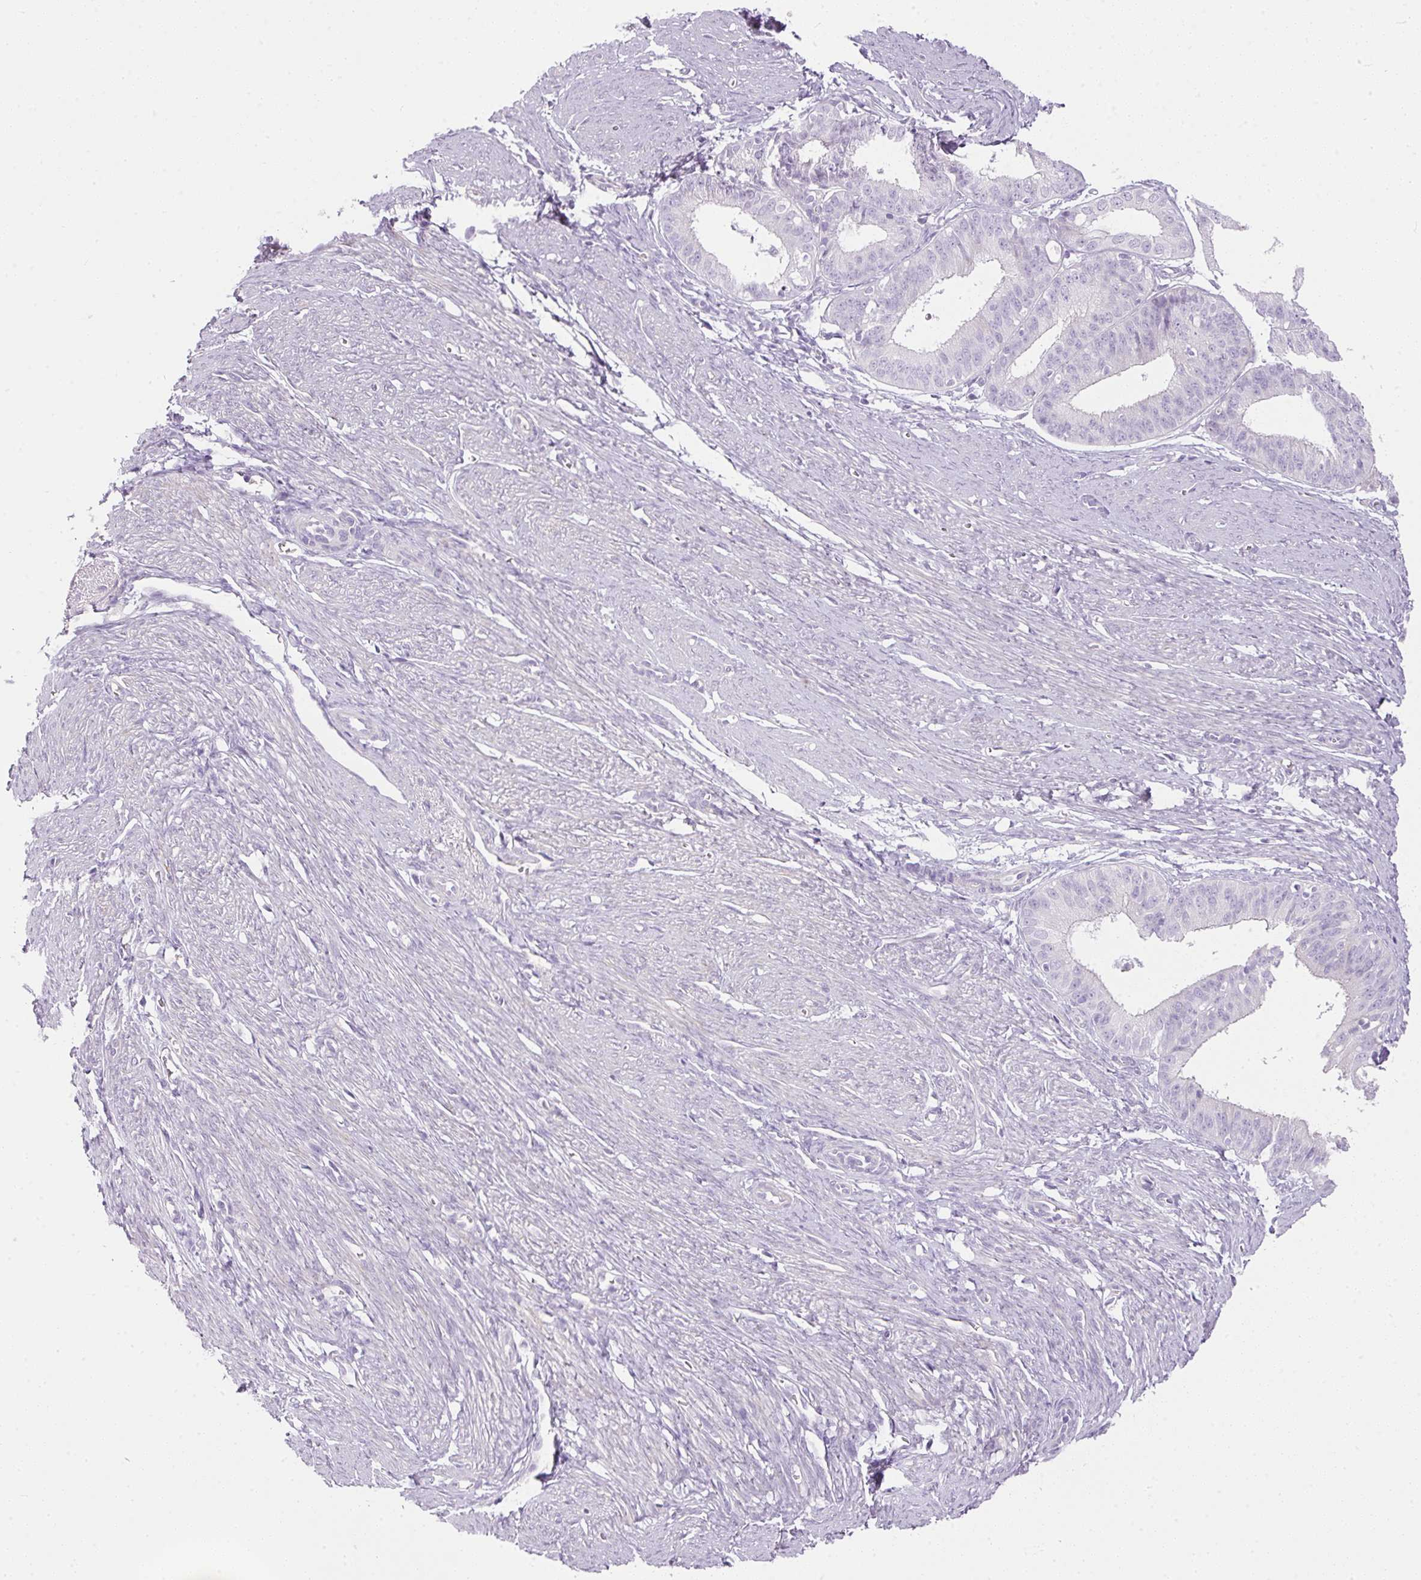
{"staining": {"intensity": "negative", "quantity": "none", "location": "none"}, "tissue": "endometrial cancer", "cell_type": "Tumor cells", "image_type": "cancer", "snomed": [{"axis": "morphology", "description": "Adenocarcinoma, NOS"}, {"axis": "topography", "description": "Endometrium"}], "caption": "Tumor cells are negative for protein expression in human endometrial adenocarcinoma.", "gene": "RAX2", "patient": {"sex": "female", "age": 51}}